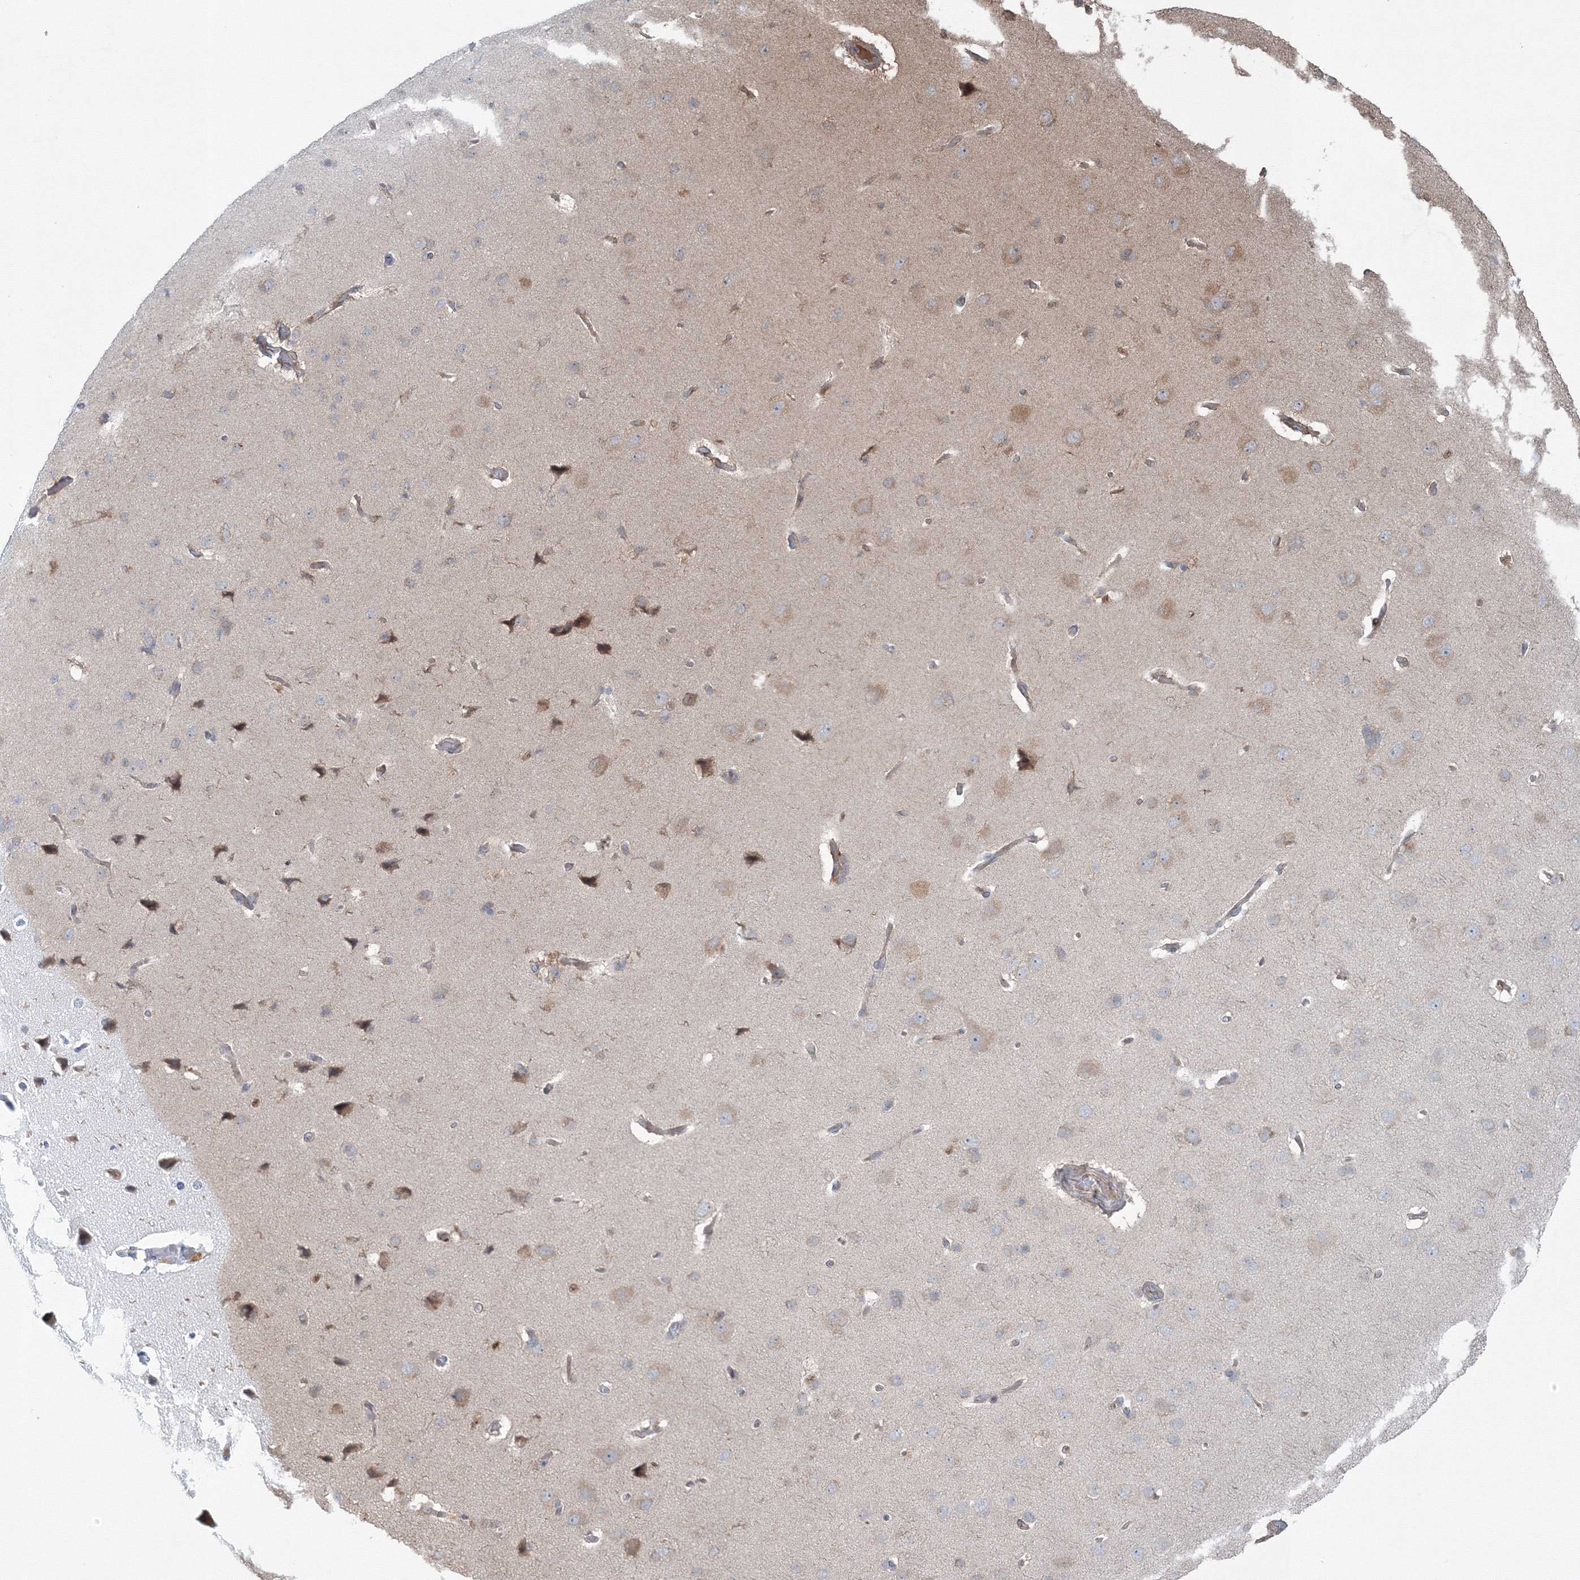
{"staining": {"intensity": "weak", "quantity": "<25%", "location": "cytoplasmic/membranous"}, "tissue": "cerebral cortex", "cell_type": "Endothelial cells", "image_type": "normal", "snomed": [{"axis": "morphology", "description": "Normal tissue, NOS"}, {"axis": "topography", "description": "Cerebral cortex"}], "caption": "Immunohistochemistry of unremarkable human cerebral cortex demonstrates no expression in endothelial cells. (Immunohistochemistry (ihc), brightfield microscopy, high magnification).", "gene": "MKRN2", "patient": {"sex": "male", "age": 62}}